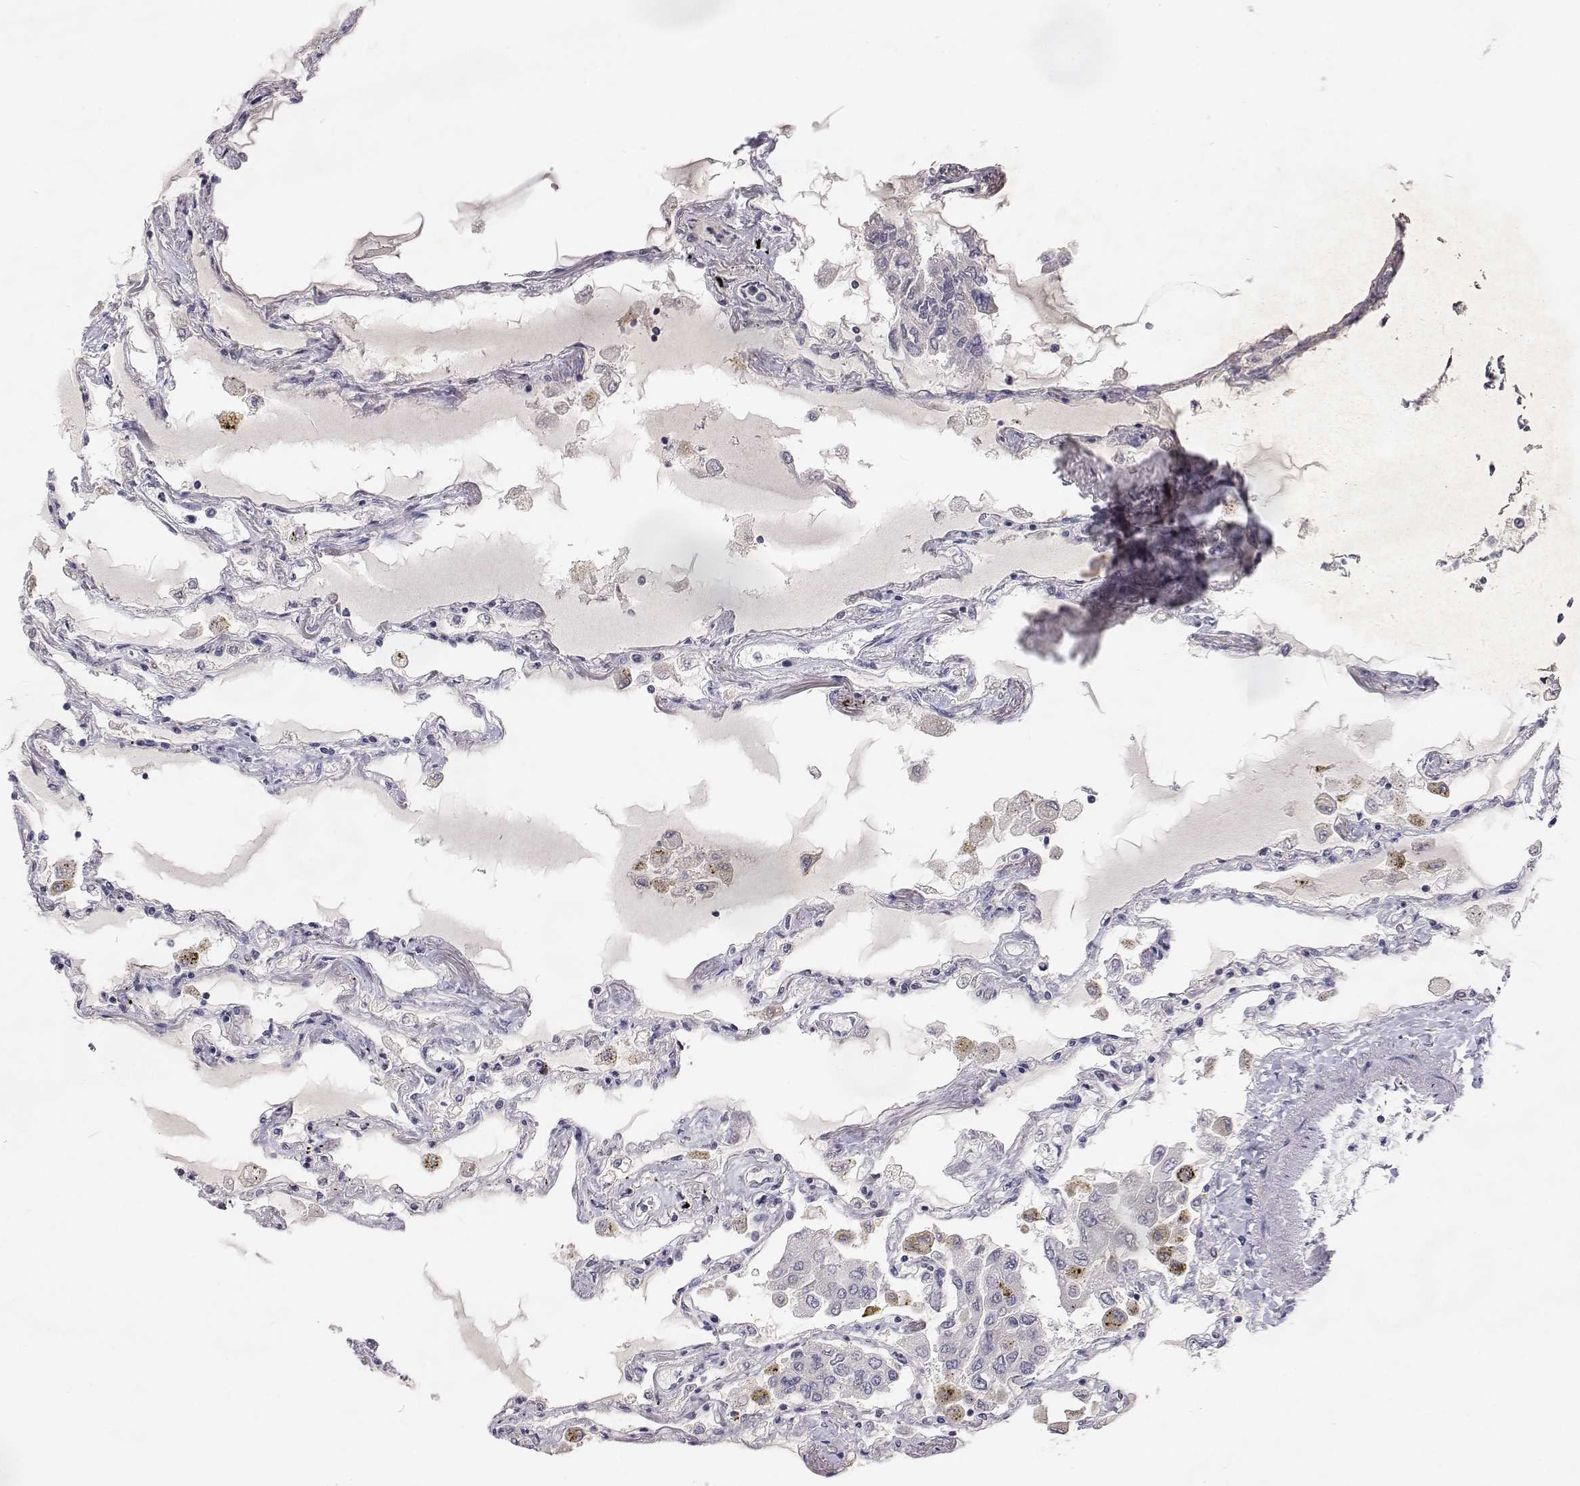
{"staining": {"intensity": "negative", "quantity": "none", "location": "none"}, "tissue": "lung", "cell_type": "Alveolar cells", "image_type": "normal", "snomed": [{"axis": "morphology", "description": "Normal tissue, NOS"}, {"axis": "morphology", "description": "Adenocarcinoma, NOS"}, {"axis": "topography", "description": "Cartilage tissue"}, {"axis": "topography", "description": "Lung"}], "caption": "Immunohistochemistry histopathology image of unremarkable lung: lung stained with DAB (3,3'-diaminobenzidine) shows no significant protein expression in alveolar cells.", "gene": "TRIM60", "patient": {"sex": "female", "age": 67}}